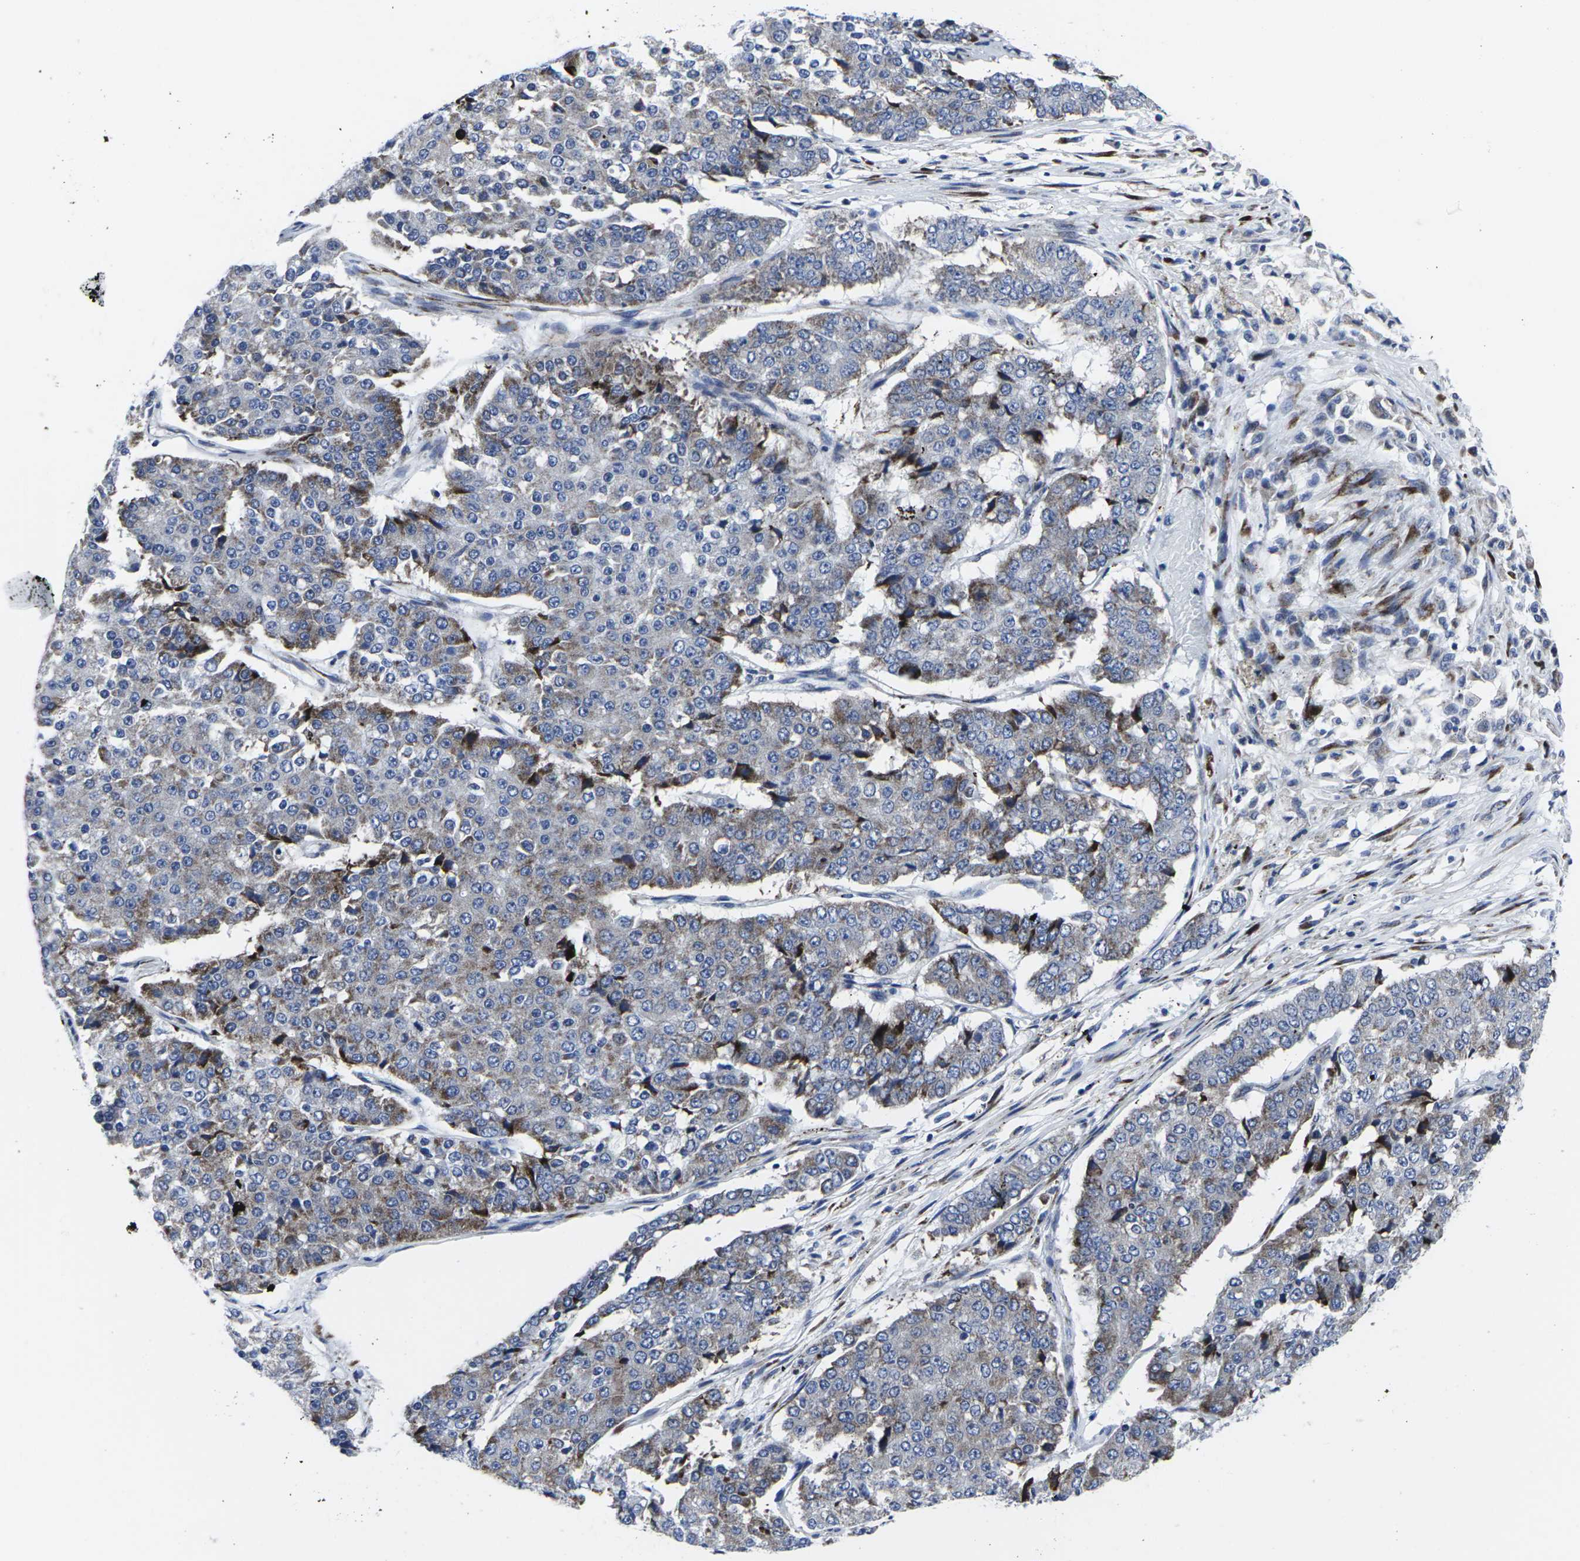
{"staining": {"intensity": "moderate", "quantity": "25%-75%", "location": "cytoplasmic/membranous"}, "tissue": "pancreatic cancer", "cell_type": "Tumor cells", "image_type": "cancer", "snomed": [{"axis": "morphology", "description": "Adenocarcinoma, NOS"}, {"axis": "topography", "description": "Pancreas"}], "caption": "Tumor cells reveal medium levels of moderate cytoplasmic/membranous staining in about 25%-75% of cells in pancreatic cancer (adenocarcinoma). The protein of interest is shown in brown color, while the nuclei are stained blue.", "gene": "RPN1", "patient": {"sex": "male", "age": 50}}